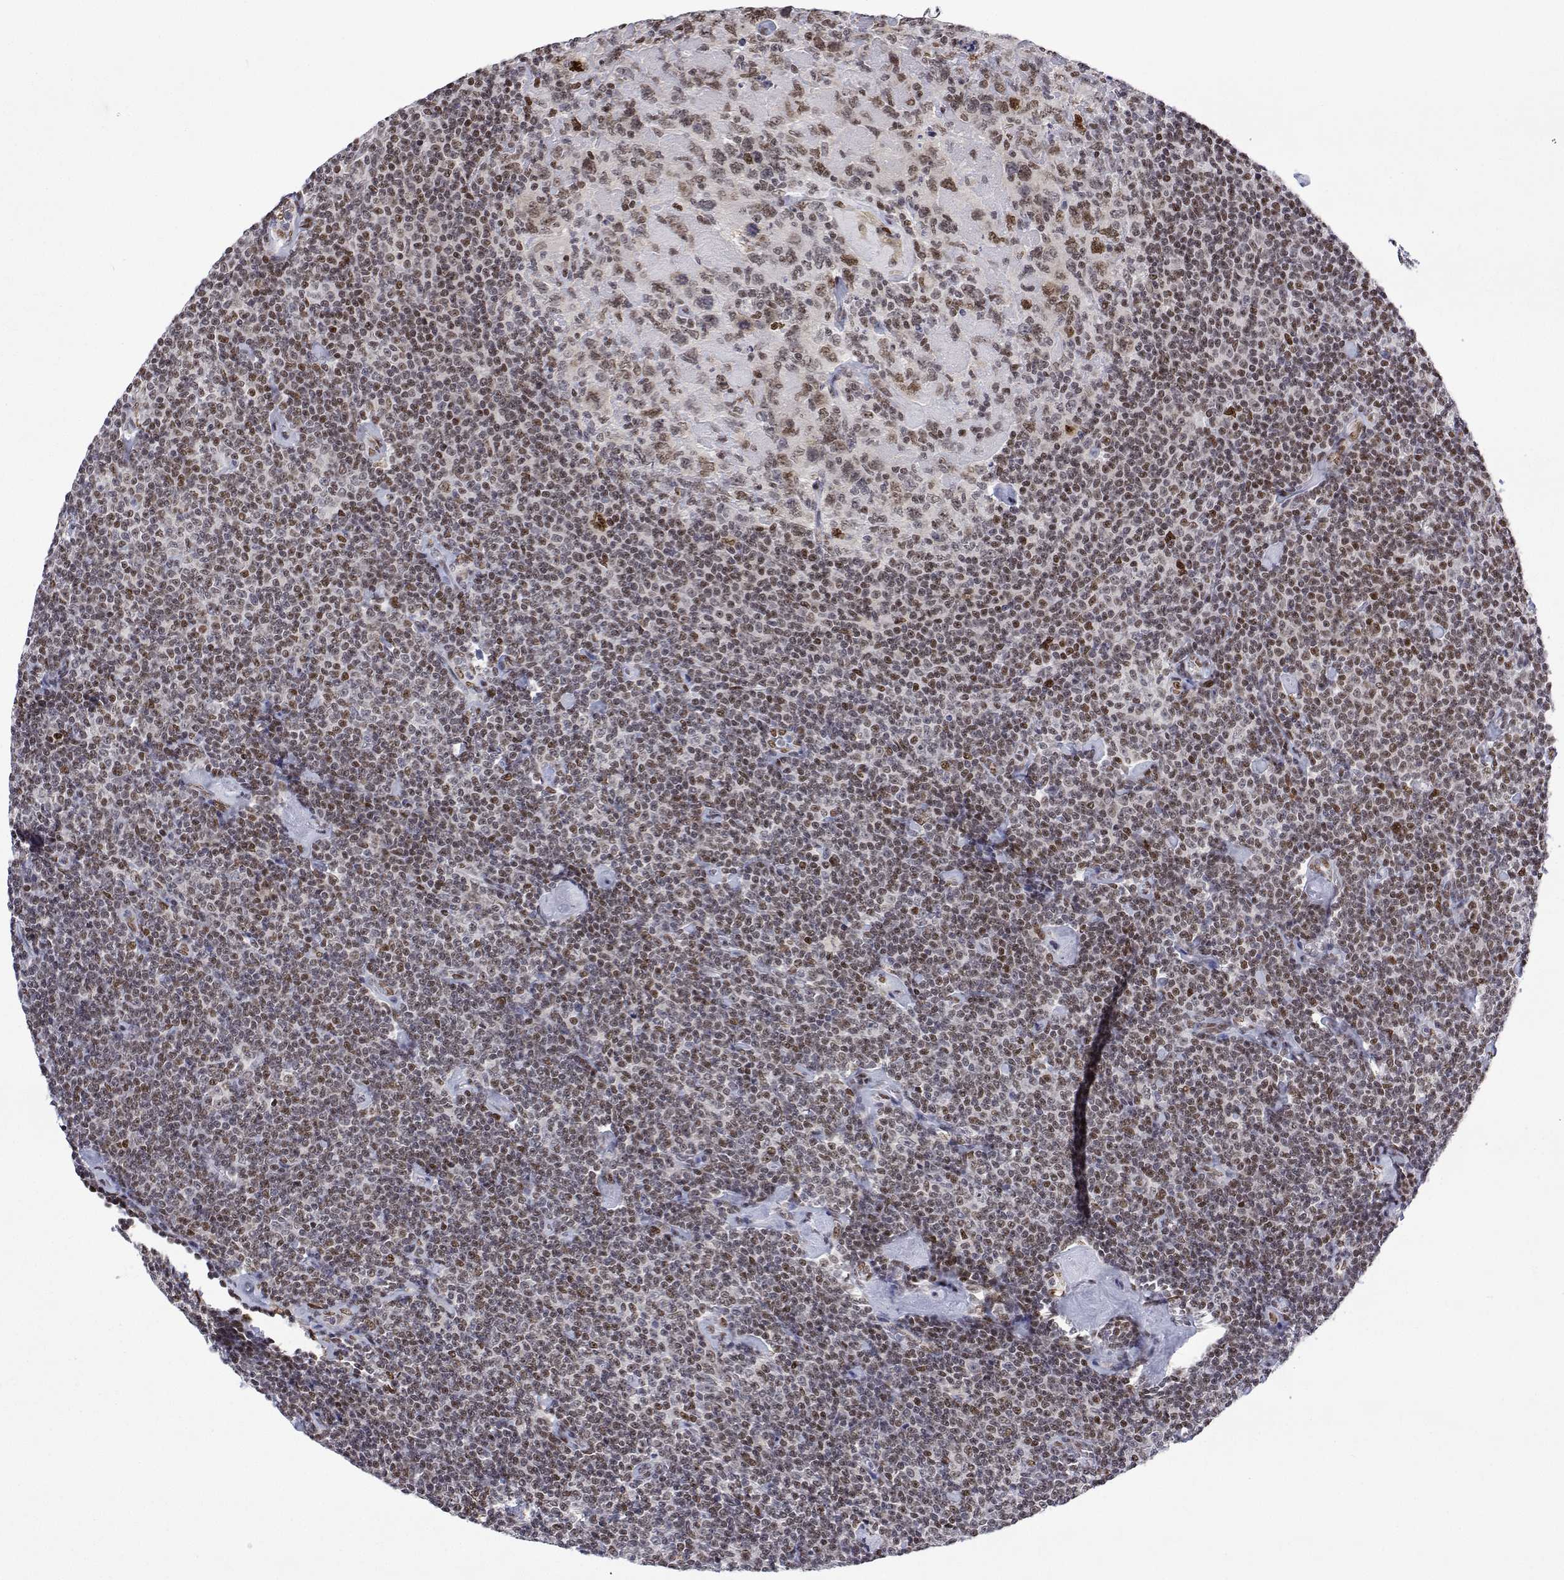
{"staining": {"intensity": "moderate", "quantity": "25%-75%", "location": "nuclear"}, "tissue": "lymphoma", "cell_type": "Tumor cells", "image_type": "cancer", "snomed": [{"axis": "morphology", "description": "Malignant lymphoma, non-Hodgkin's type, Low grade"}, {"axis": "topography", "description": "Lymph node"}], "caption": "Immunohistochemical staining of lymphoma exhibits medium levels of moderate nuclear expression in about 25%-75% of tumor cells.", "gene": "XPC", "patient": {"sex": "male", "age": 81}}